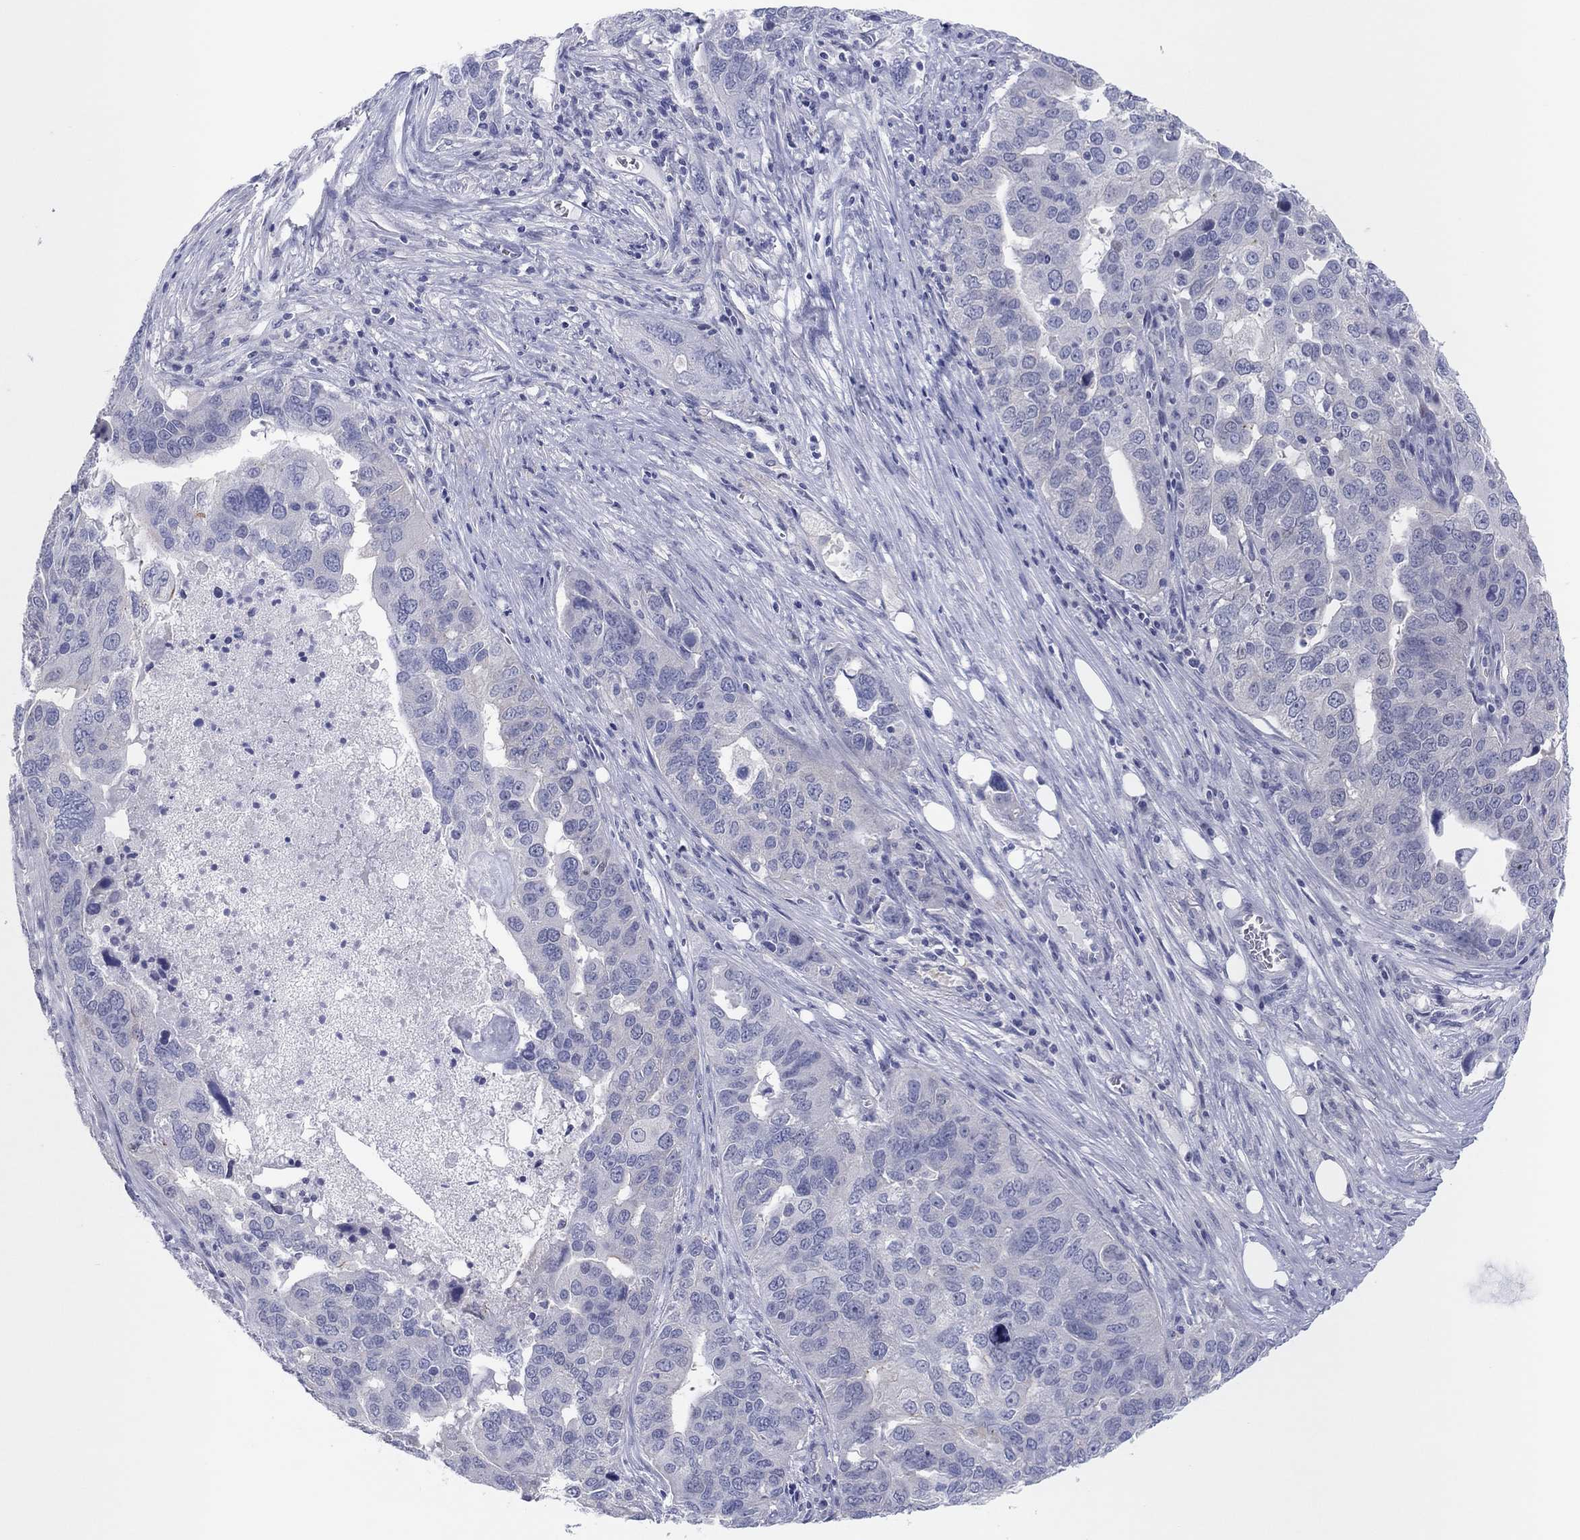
{"staining": {"intensity": "negative", "quantity": "none", "location": "none"}, "tissue": "ovarian cancer", "cell_type": "Tumor cells", "image_type": "cancer", "snomed": [{"axis": "morphology", "description": "Carcinoma, endometroid"}, {"axis": "topography", "description": "Soft tissue"}, {"axis": "topography", "description": "Ovary"}], "caption": "High magnification brightfield microscopy of ovarian endometroid carcinoma stained with DAB (brown) and counterstained with hematoxylin (blue): tumor cells show no significant expression. (Immunohistochemistry, brightfield microscopy, high magnification).", "gene": "CPNE6", "patient": {"sex": "female", "age": 52}}